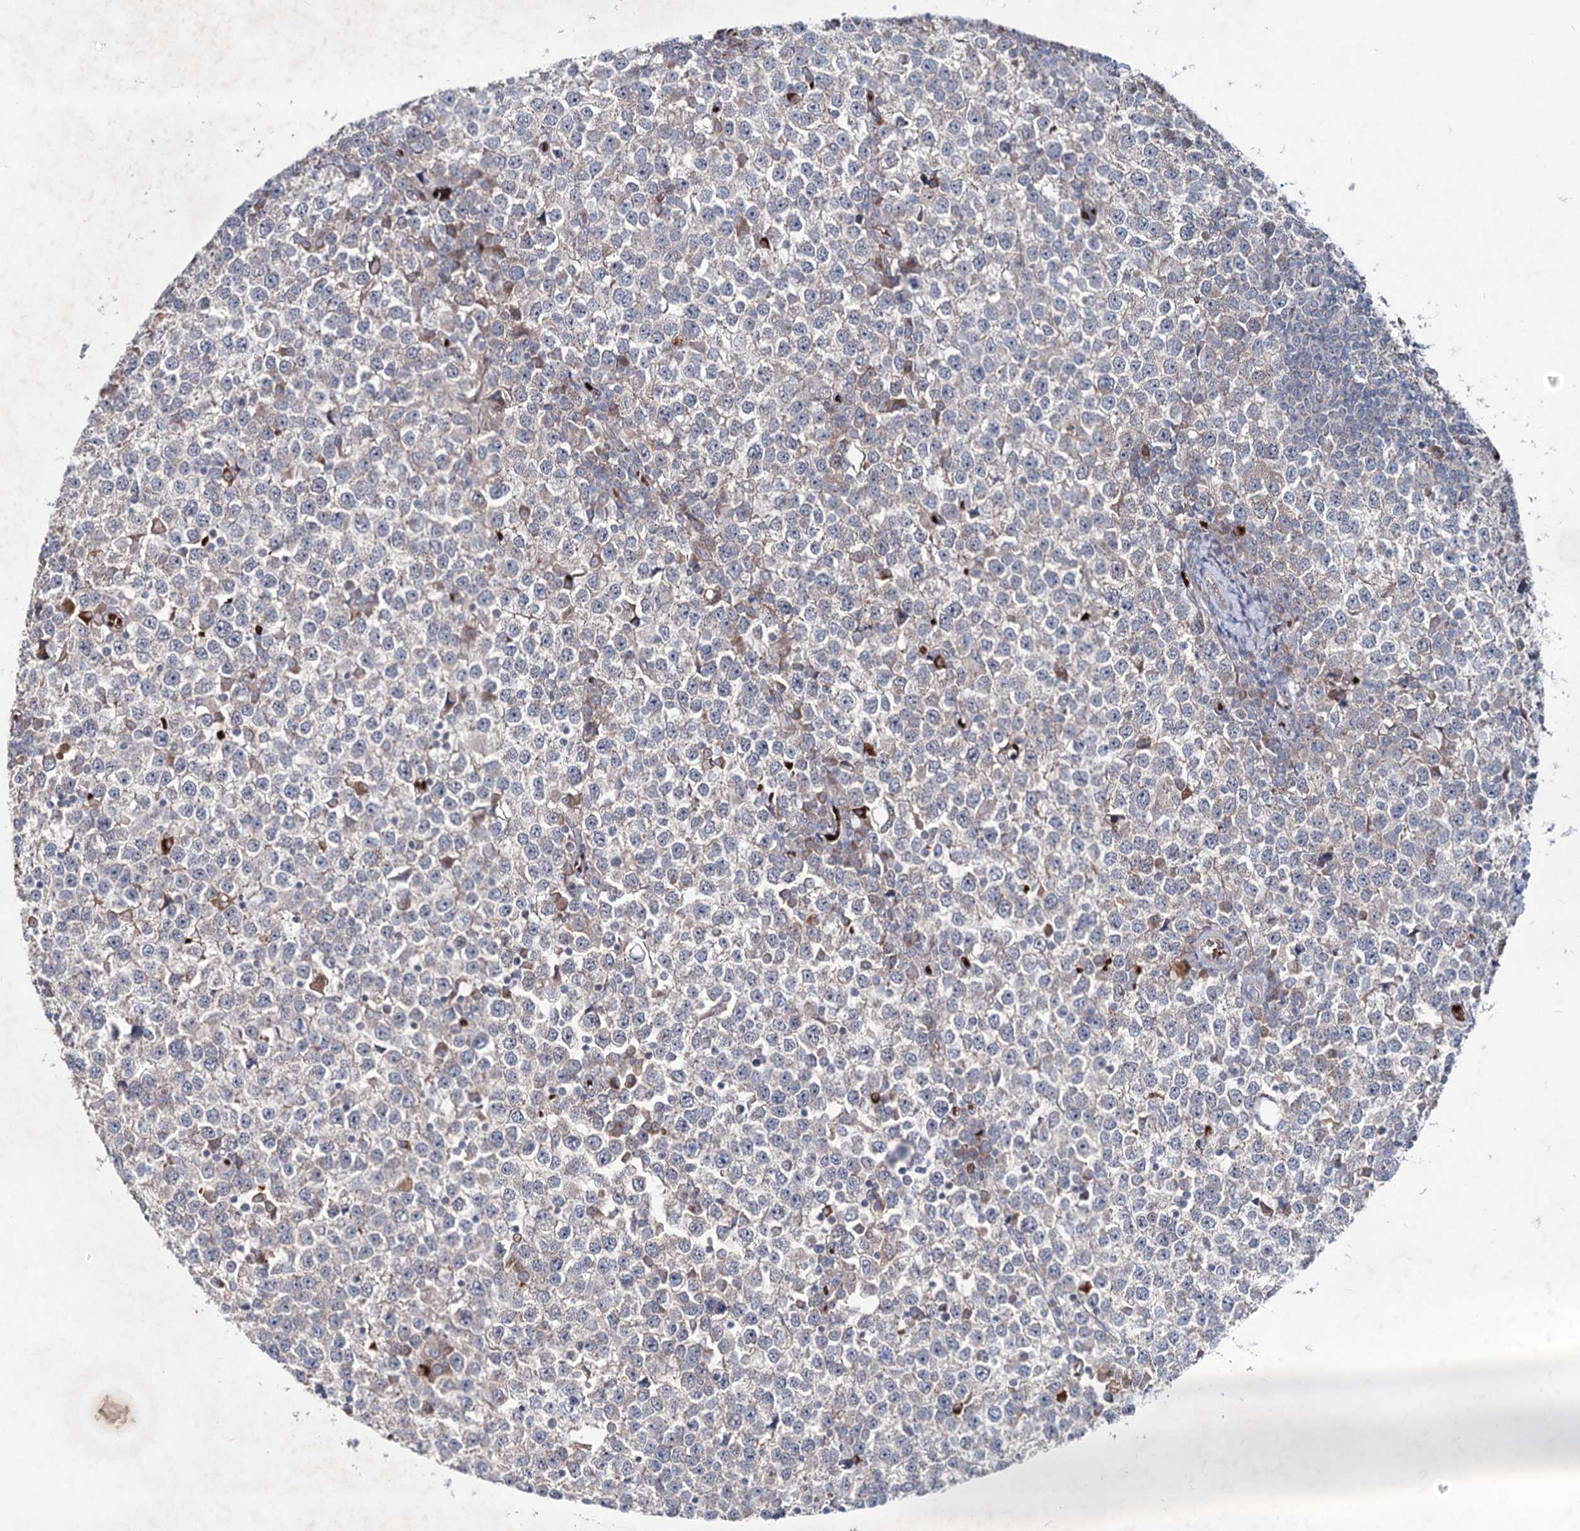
{"staining": {"intensity": "weak", "quantity": "<25%", "location": "cytoplasmic/membranous"}, "tissue": "testis cancer", "cell_type": "Tumor cells", "image_type": "cancer", "snomed": [{"axis": "morphology", "description": "Seminoma, NOS"}, {"axis": "topography", "description": "Testis"}], "caption": "There is no significant positivity in tumor cells of testis seminoma.", "gene": "RNF6", "patient": {"sex": "male", "age": 65}}